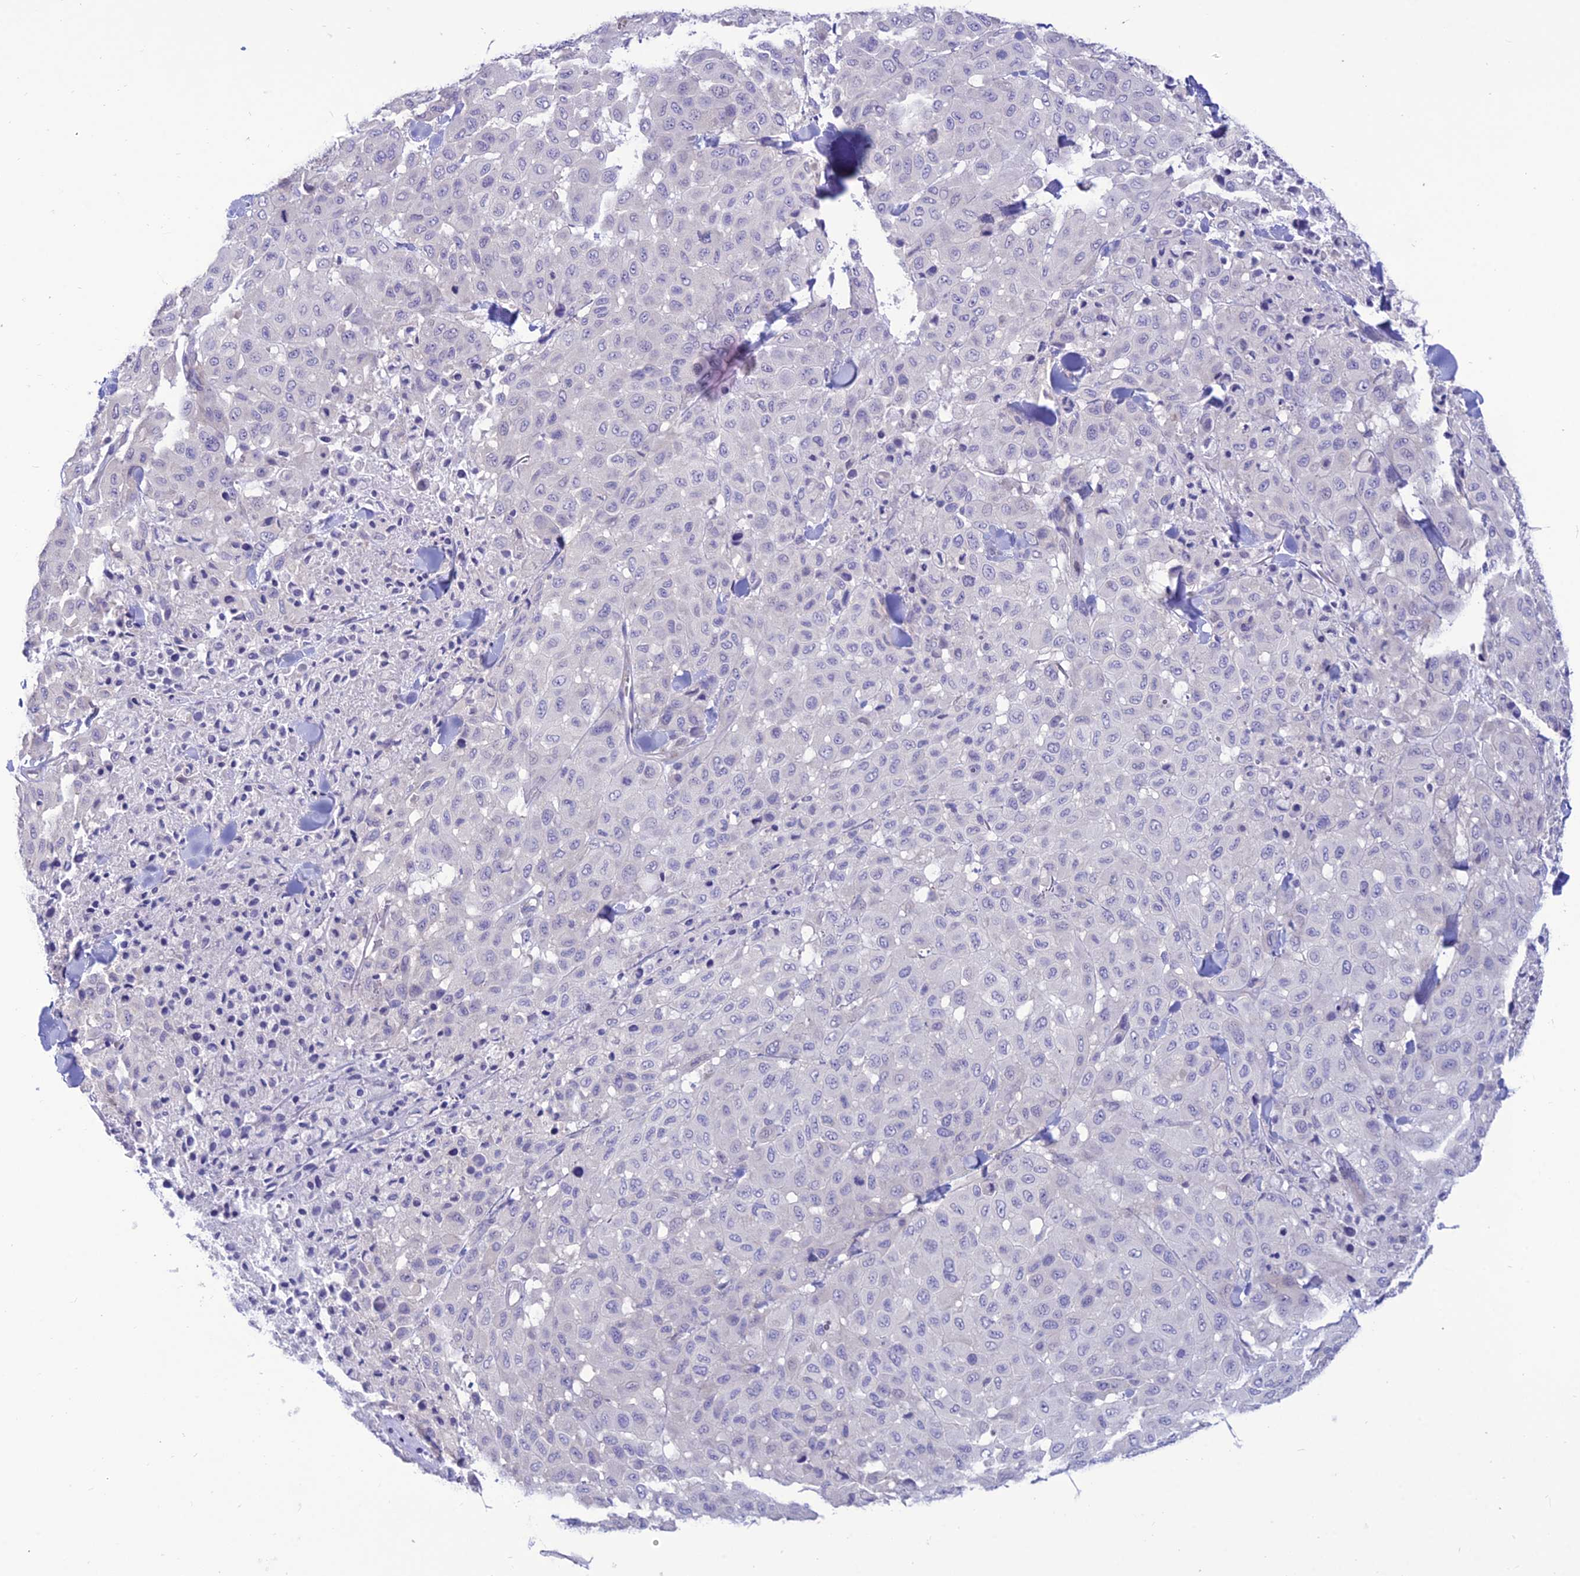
{"staining": {"intensity": "negative", "quantity": "none", "location": "none"}, "tissue": "melanoma", "cell_type": "Tumor cells", "image_type": "cancer", "snomed": [{"axis": "morphology", "description": "Malignant melanoma, Metastatic site"}, {"axis": "topography", "description": "Skin"}], "caption": "This is a photomicrograph of immunohistochemistry staining of melanoma, which shows no expression in tumor cells. Nuclei are stained in blue.", "gene": "TEKT3", "patient": {"sex": "female", "age": 81}}